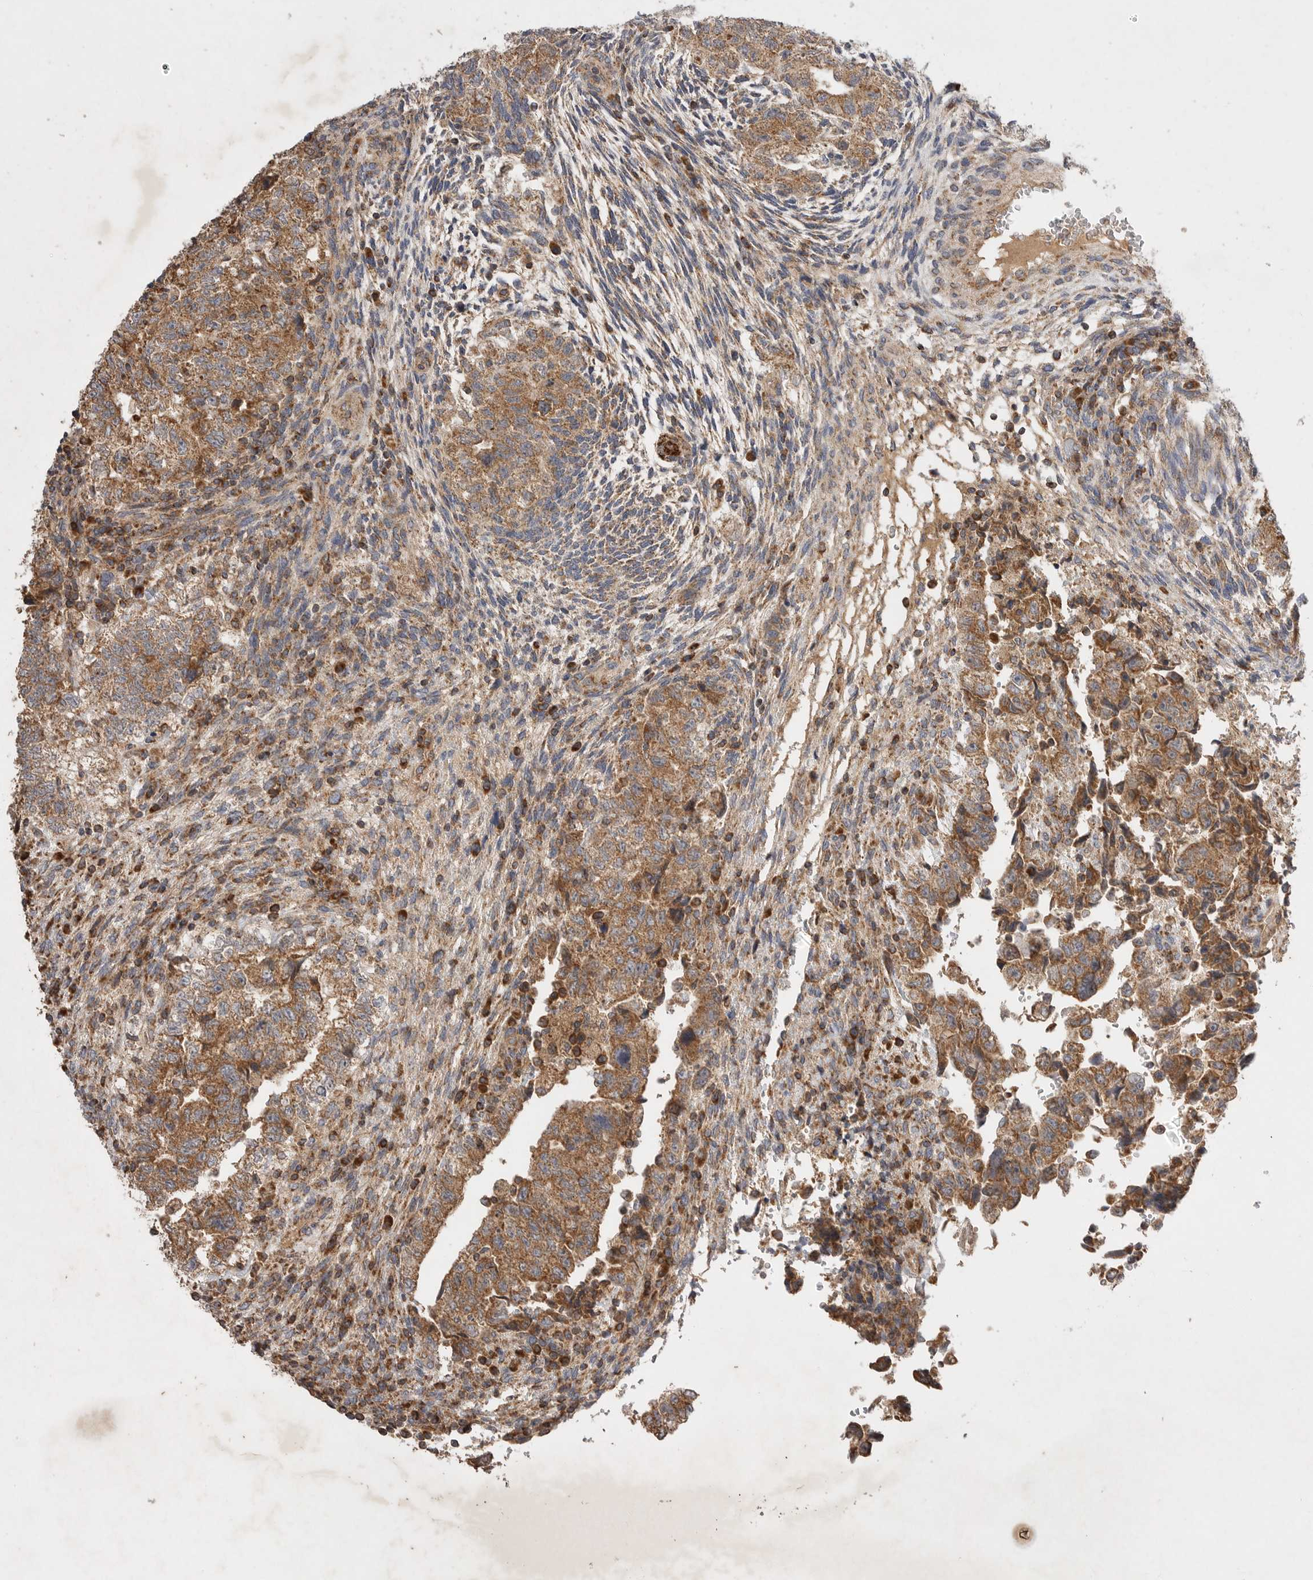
{"staining": {"intensity": "moderate", "quantity": ">75%", "location": "cytoplasmic/membranous"}, "tissue": "testis cancer", "cell_type": "Tumor cells", "image_type": "cancer", "snomed": [{"axis": "morphology", "description": "Normal tissue, NOS"}, {"axis": "morphology", "description": "Carcinoma, Embryonal, NOS"}, {"axis": "topography", "description": "Testis"}], "caption": "Immunohistochemical staining of human embryonal carcinoma (testis) exhibits medium levels of moderate cytoplasmic/membranous expression in approximately >75% of tumor cells. Using DAB (brown) and hematoxylin (blue) stains, captured at high magnification using brightfield microscopy.", "gene": "KIF21B", "patient": {"sex": "male", "age": 36}}